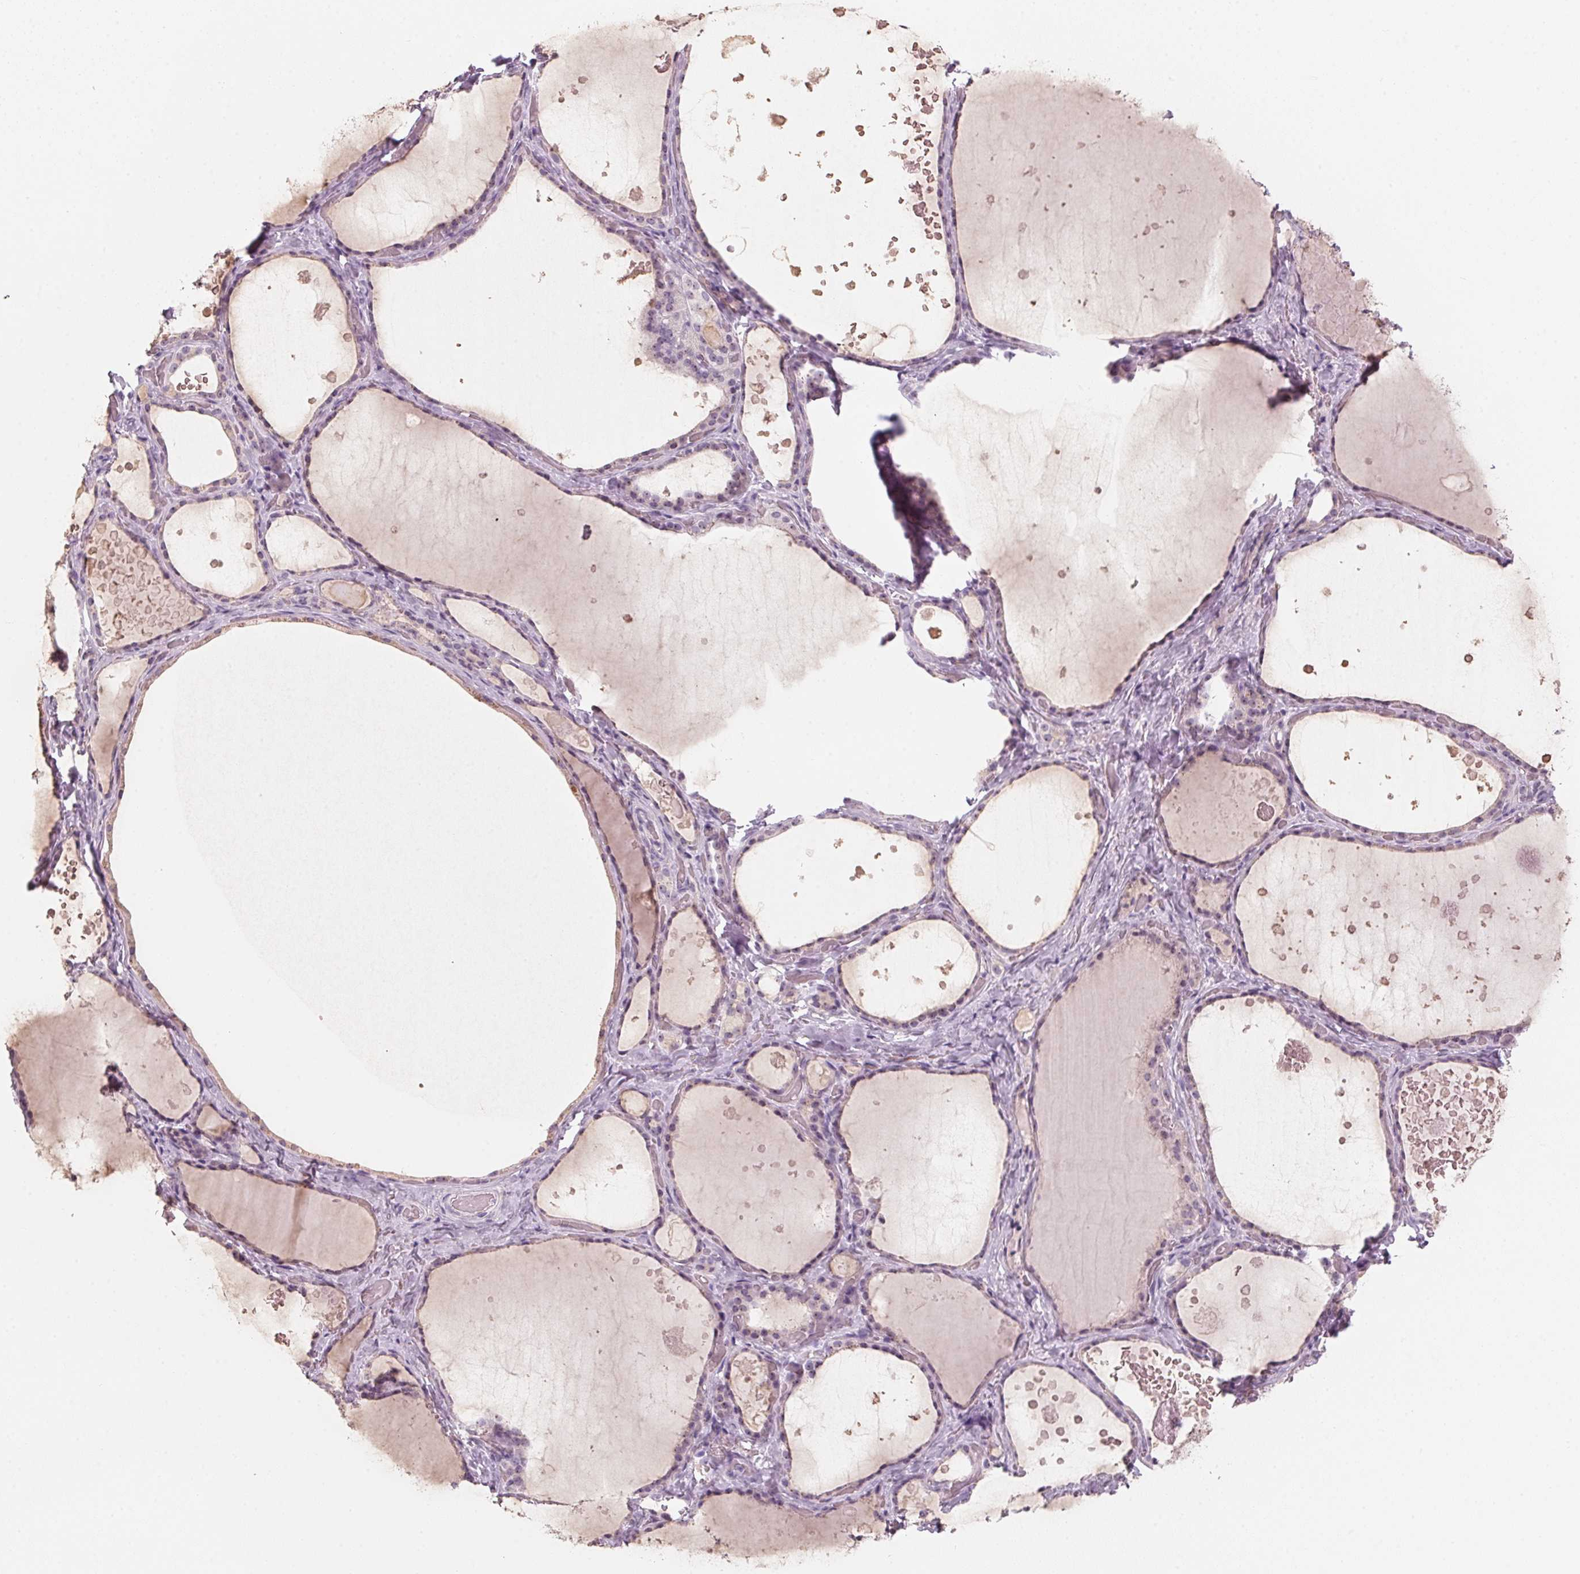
{"staining": {"intensity": "negative", "quantity": "none", "location": "none"}, "tissue": "thyroid gland", "cell_type": "Glandular cells", "image_type": "normal", "snomed": [{"axis": "morphology", "description": "Normal tissue, NOS"}, {"axis": "topography", "description": "Thyroid gland"}], "caption": "A histopathology image of thyroid gland stained for a protein demonstrates no brown staining in glandular cells. (DAB (3,3'-diaminobenzidine) immunohistochemistry (IHC) with hematoxylin counter stain).", "gene": "DNTTIP2", "patient": {"sex": "female", "age": 56}}